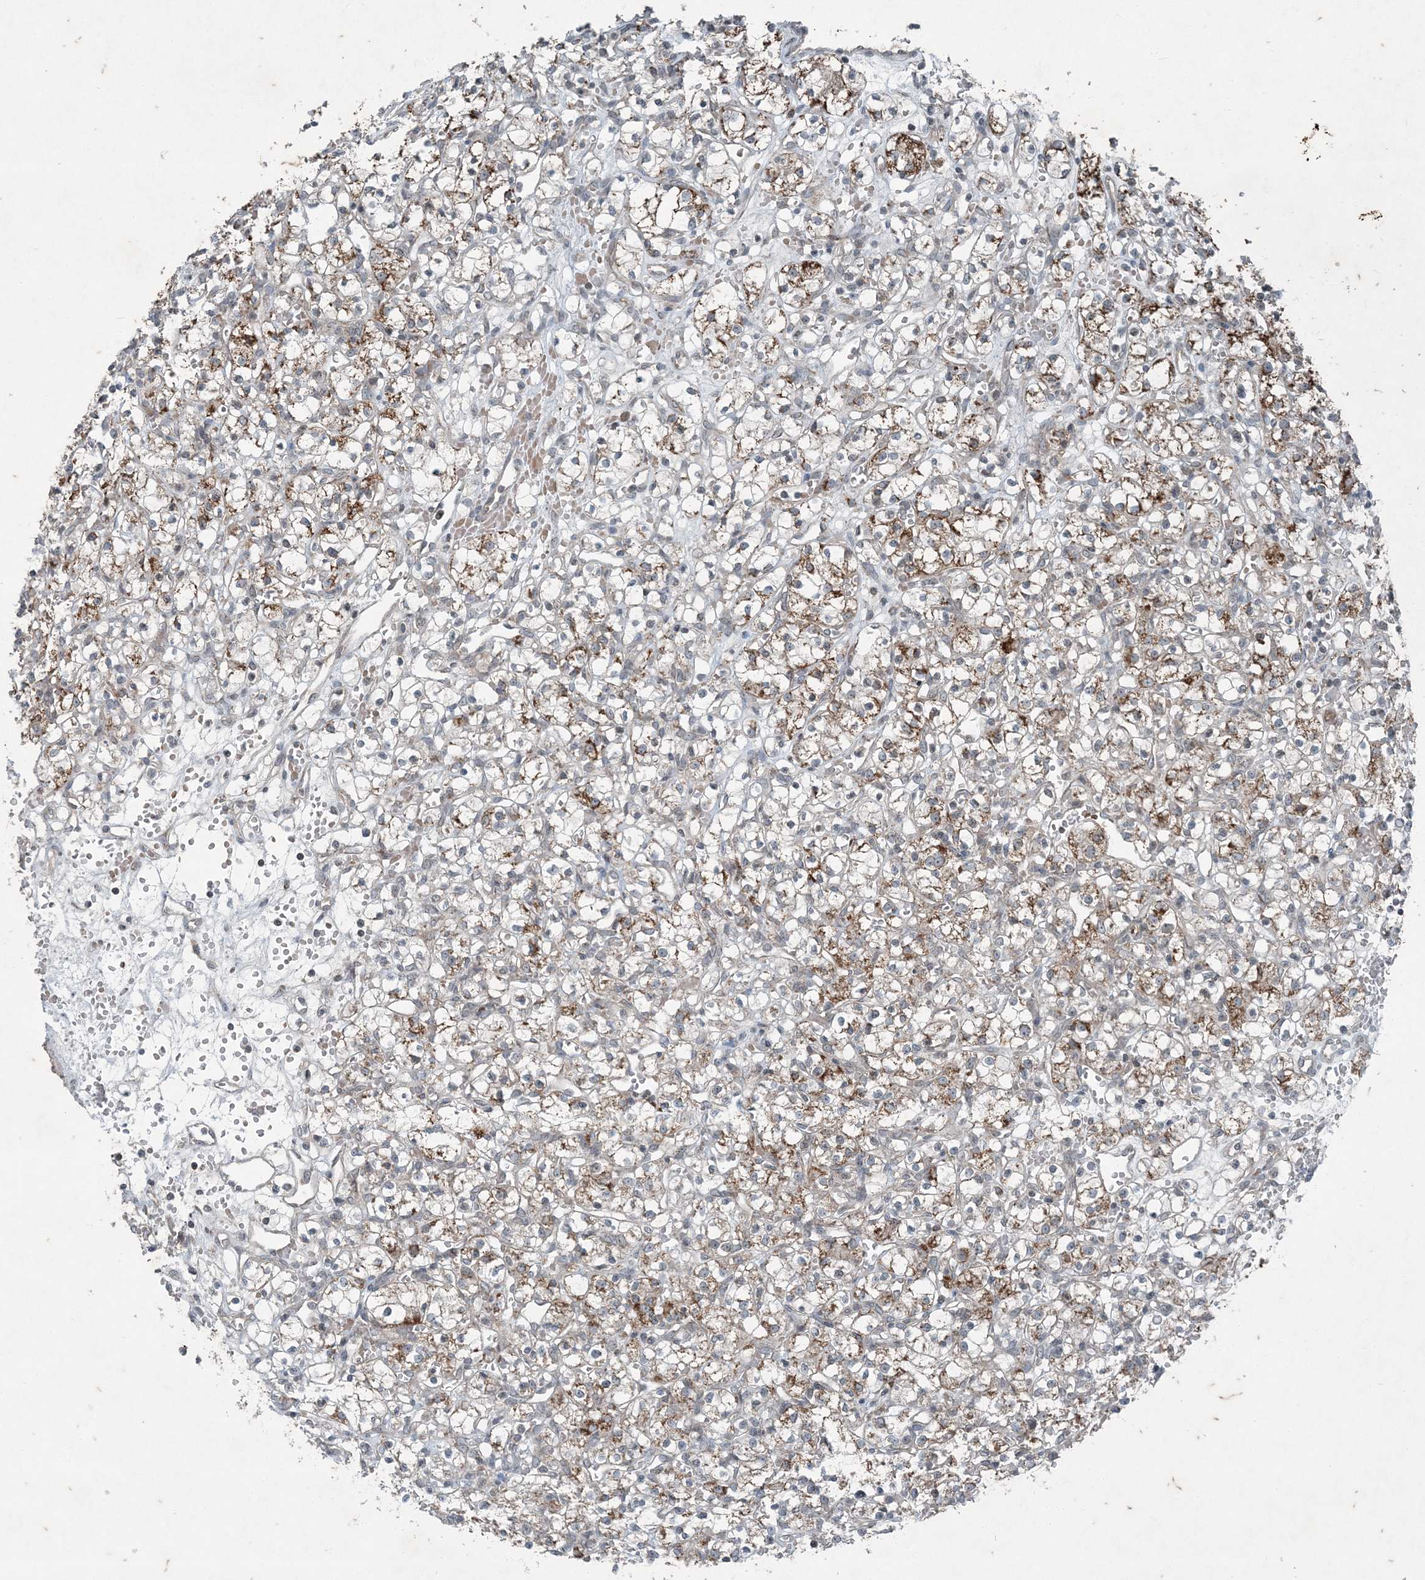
{"staining": {"intensity": "strong", "quantity": "<25%", "location": "cytoplasmic/membranous"}, "tissue": "renal cancer", "cell_type": "Tumor cells", "image_type": "cancer", "snomed": [{"axis": "morphology", "description": "Adenocarcinoma, NOS"}, {"axis": "topography", "description": "Kidney"}], "caption": "Renal cancer (adenocarcinoma) tissue displays strong cytoplasmic/membranous positivity in approximately <25% of tumor cells", "gene": "PC", "patient": {"sex": "female", "age": 59}}